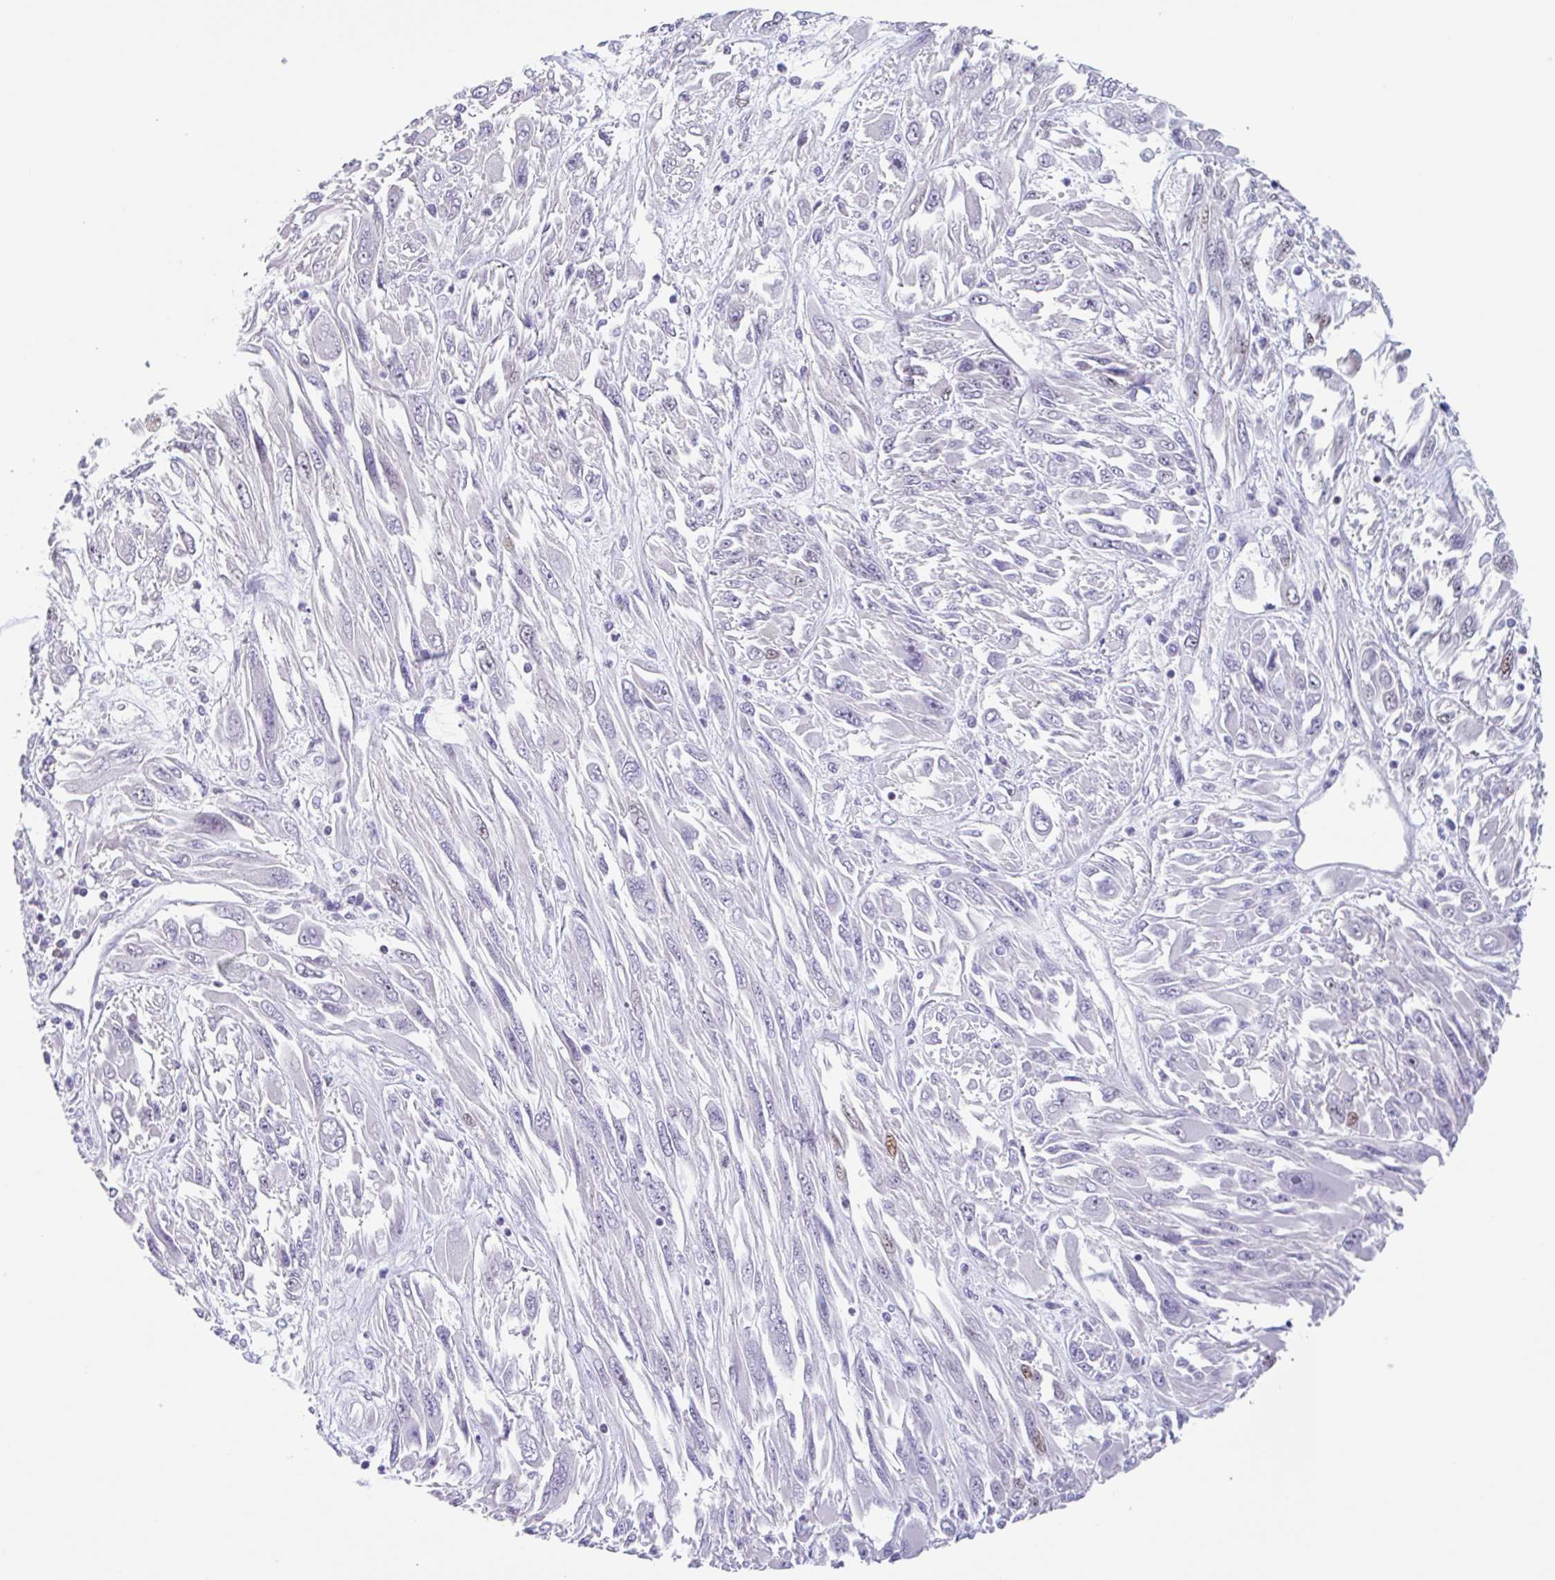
{"staining": {"intensity": "moderate", "quantity": "<25%", "location": "nuclear"}, "tissue": "melanoma", "cell_type": "Tumor cells", "image_type": "cancer", "snomed": [{"axis": "morphology", "description": "Malignant melanoma, NOS"}, {"axis": "topography", "description": "Skin"}], "caption": "A brown stain highlights moderate nuclear staining of a protein in human malignant melanoma tumor cells.", "gene": "LENG9", "patient": {"sex": "female", "age": 91}}